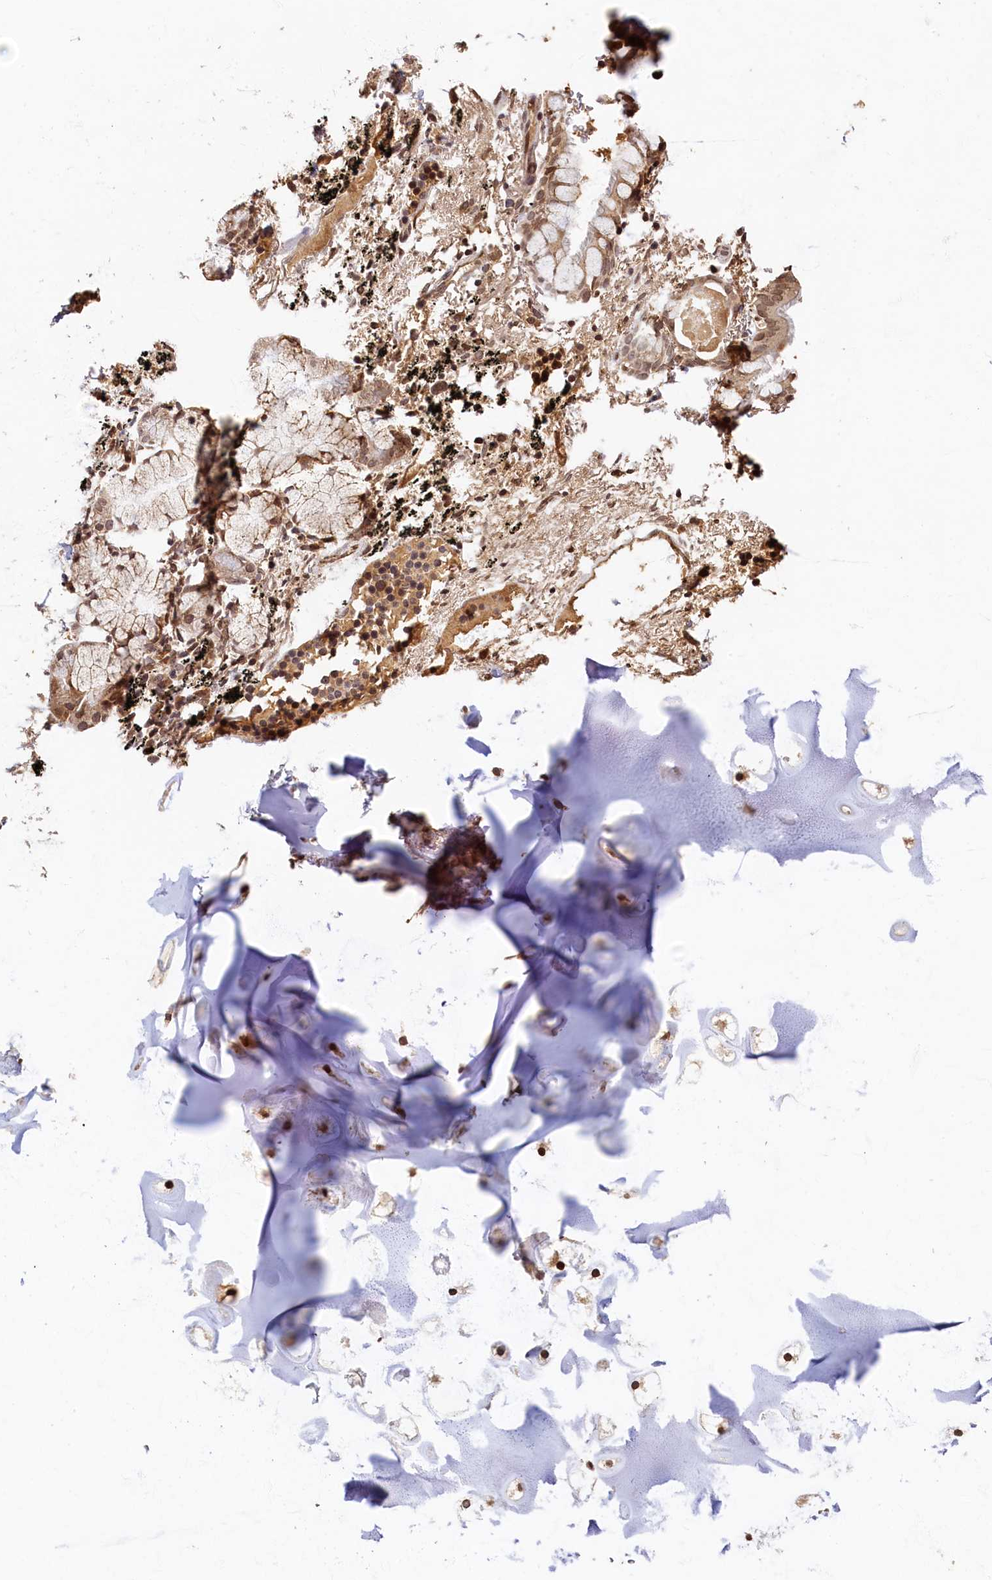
{"staining": {"intensity": "negative", "quantity": "none", "location": "none"}, "tissue": "adipose tissue", "cell_type": "Adipocytes", "image_type": "normal", "snomed": [{"axis": "morphology", "description": "Normal tissue, NOS"}, {"axis": "topography", "description": "Lymph node"}, {"axis": "topography", "description": "Bronchus"}], "caption": "Immunohistochemistry (IHC) histopathology image of unremarkable adipose tissue: human adipose tissue stained with DAB displays no significant protein positivity in adipocytes. (DAB (3,3'-diaminobenzidine) immunohistochemistry (IHC) with hematoxylin counter stain).", "gene": "CKAP2L", "patient": {"sex": "male", "age": 63}}